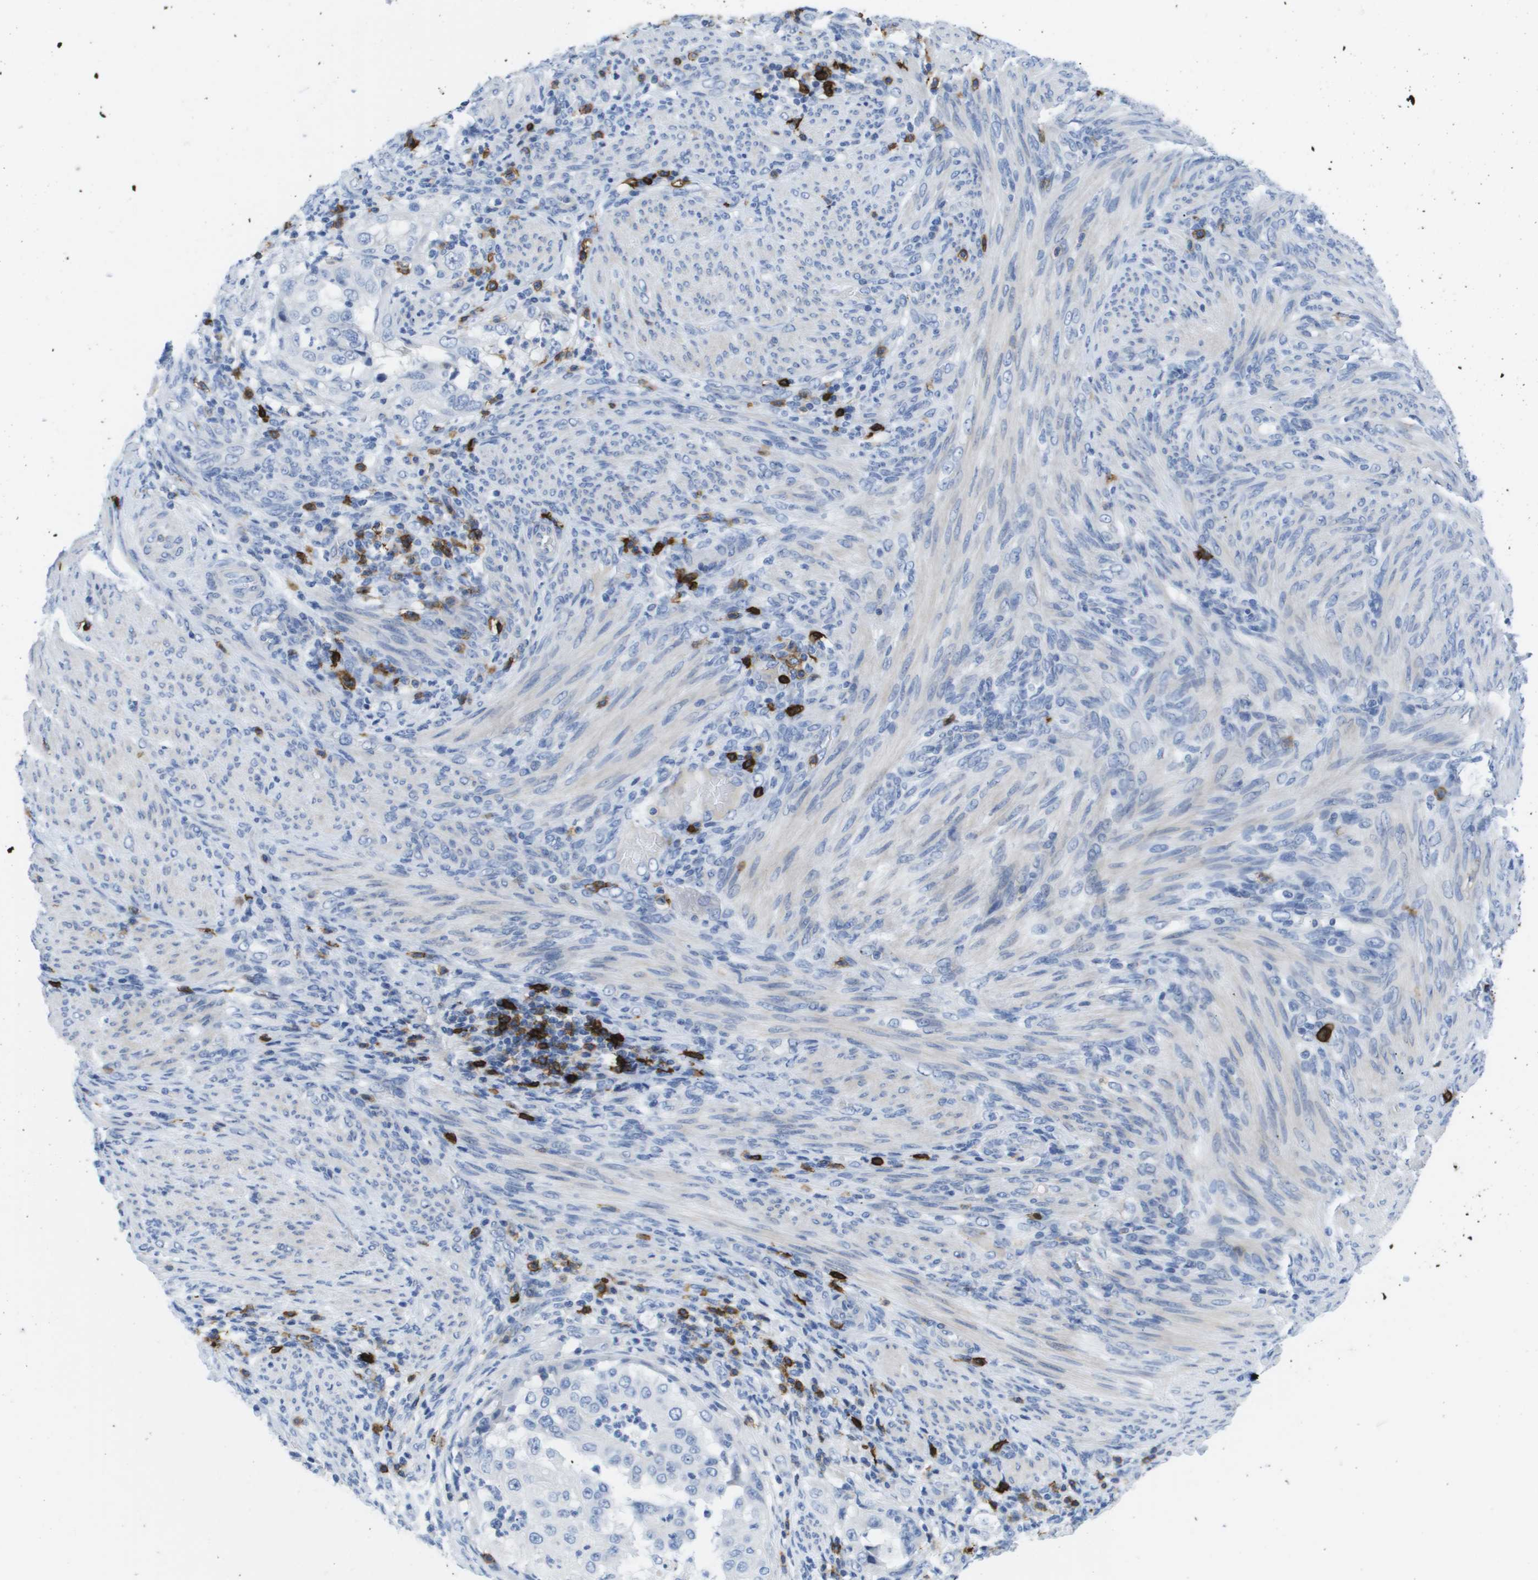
{"staining": {"intensity": "negative", "quantity": "none", "location": "none"}, "tissue": "endometrial cancer", "cell_type": "Tumor cells", "image_type": "cancer", "snomed": [{"axis": "morphology", "description": "Adenocarcinoma, NOS"}, {"axis": "topography", "description": "Endometrium"}], "caption": "Adenocarcinoma (endometrial) was stained to show a protein in brown. There is no significant positivity in tumor cells.", "gene": "MS4A1", "patient": {"sex": "female", "age": 85}}